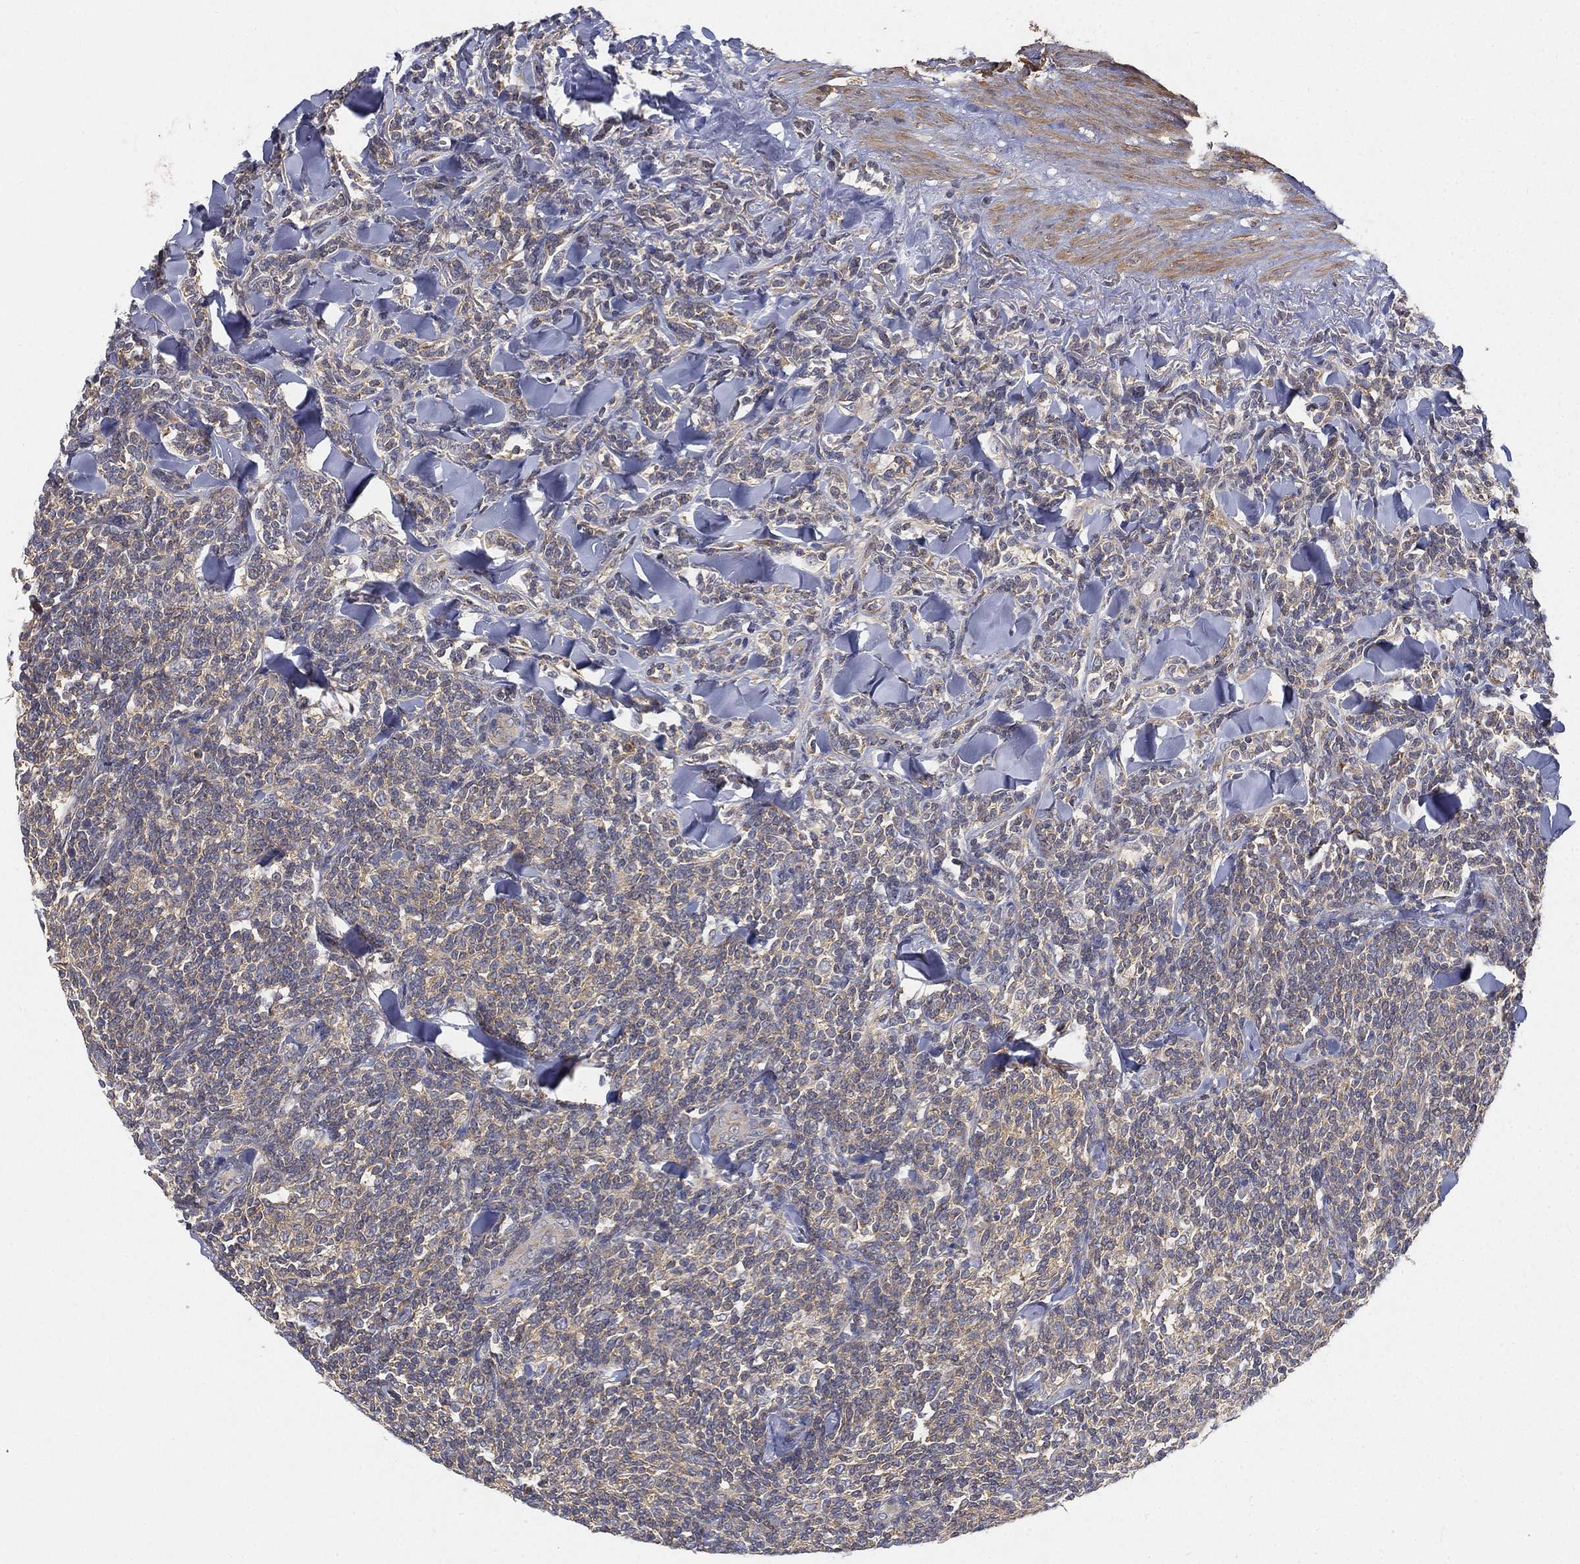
{"staining": {"intensity": "negative", "quantity": "none", "location": "none"}, "tissue": "lymphoma", "cell_type": "Tumor cells", "image_type": "cancer", "snomed": [{"axis": "morphology", "description": "Malignant lymphoma, non-Hodgkin's type, Low grade"}, {"axis": "topography", "description": "Lymph node"}], "caption": "High magnification brightfield microscopy of lymphoma stained with DAB (3,3'-diaminobenzidine) (brown) and counterstained with hematoxylin (blue): tumor cells show no significant staining.", "gene": "CTSL", "patient": {"sex": "female", "age": 56}}